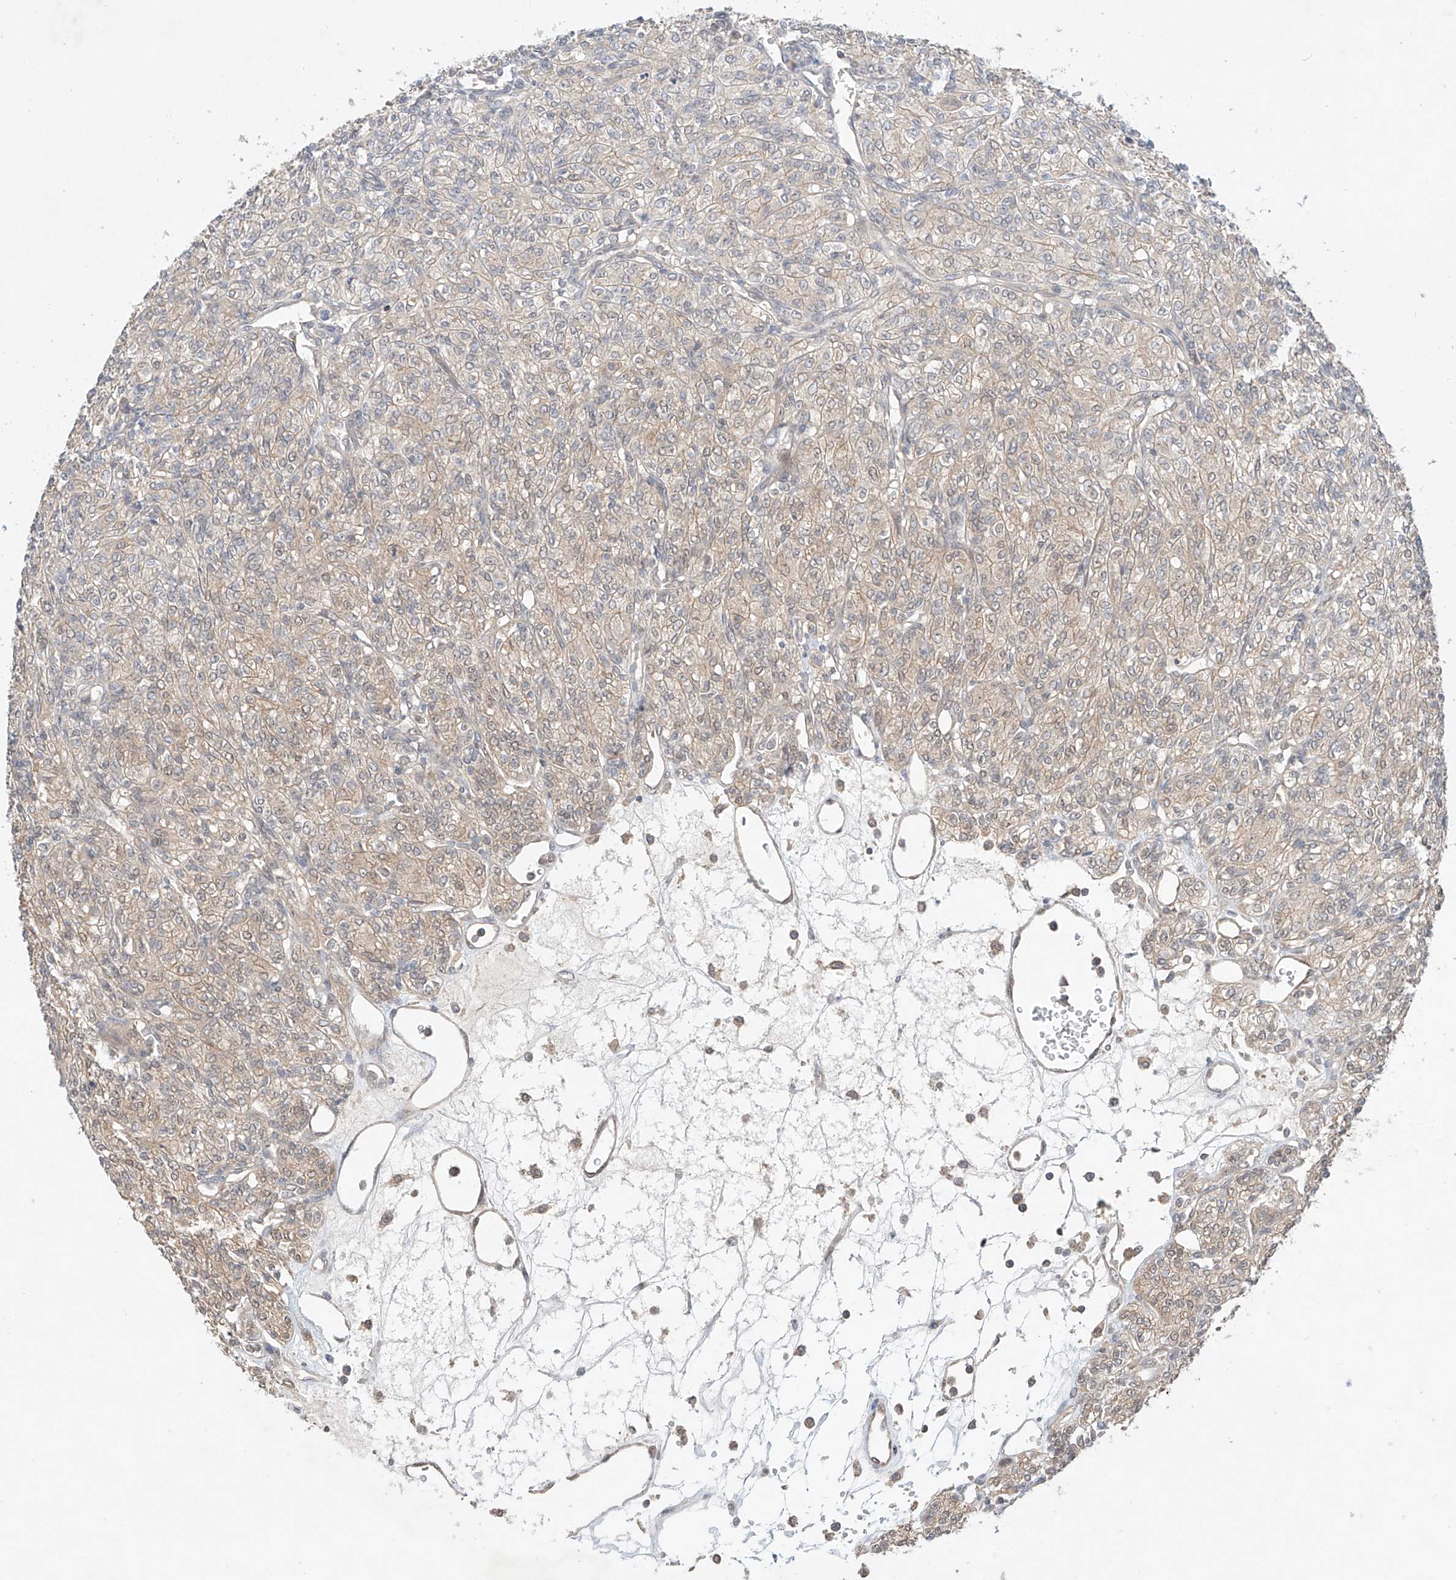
{"staining": {"intensity": "negative", "quantity": "none", "location": "none"}, "tissue": "renal cancer", "cell_type": "Tumor cells", "image_type": "cancer", "snomed": [{"axis": "morphology", "description": "Adenocarcinoma, NOS"}, {"axis": "topography", "description": "Kidney"}], "caption": "There is no significant positivity in tumor cells of renal cancer. Nuclei are stained in blue.", "gene": "TSR2", "patient": {"sex": "male", "age": 77}}